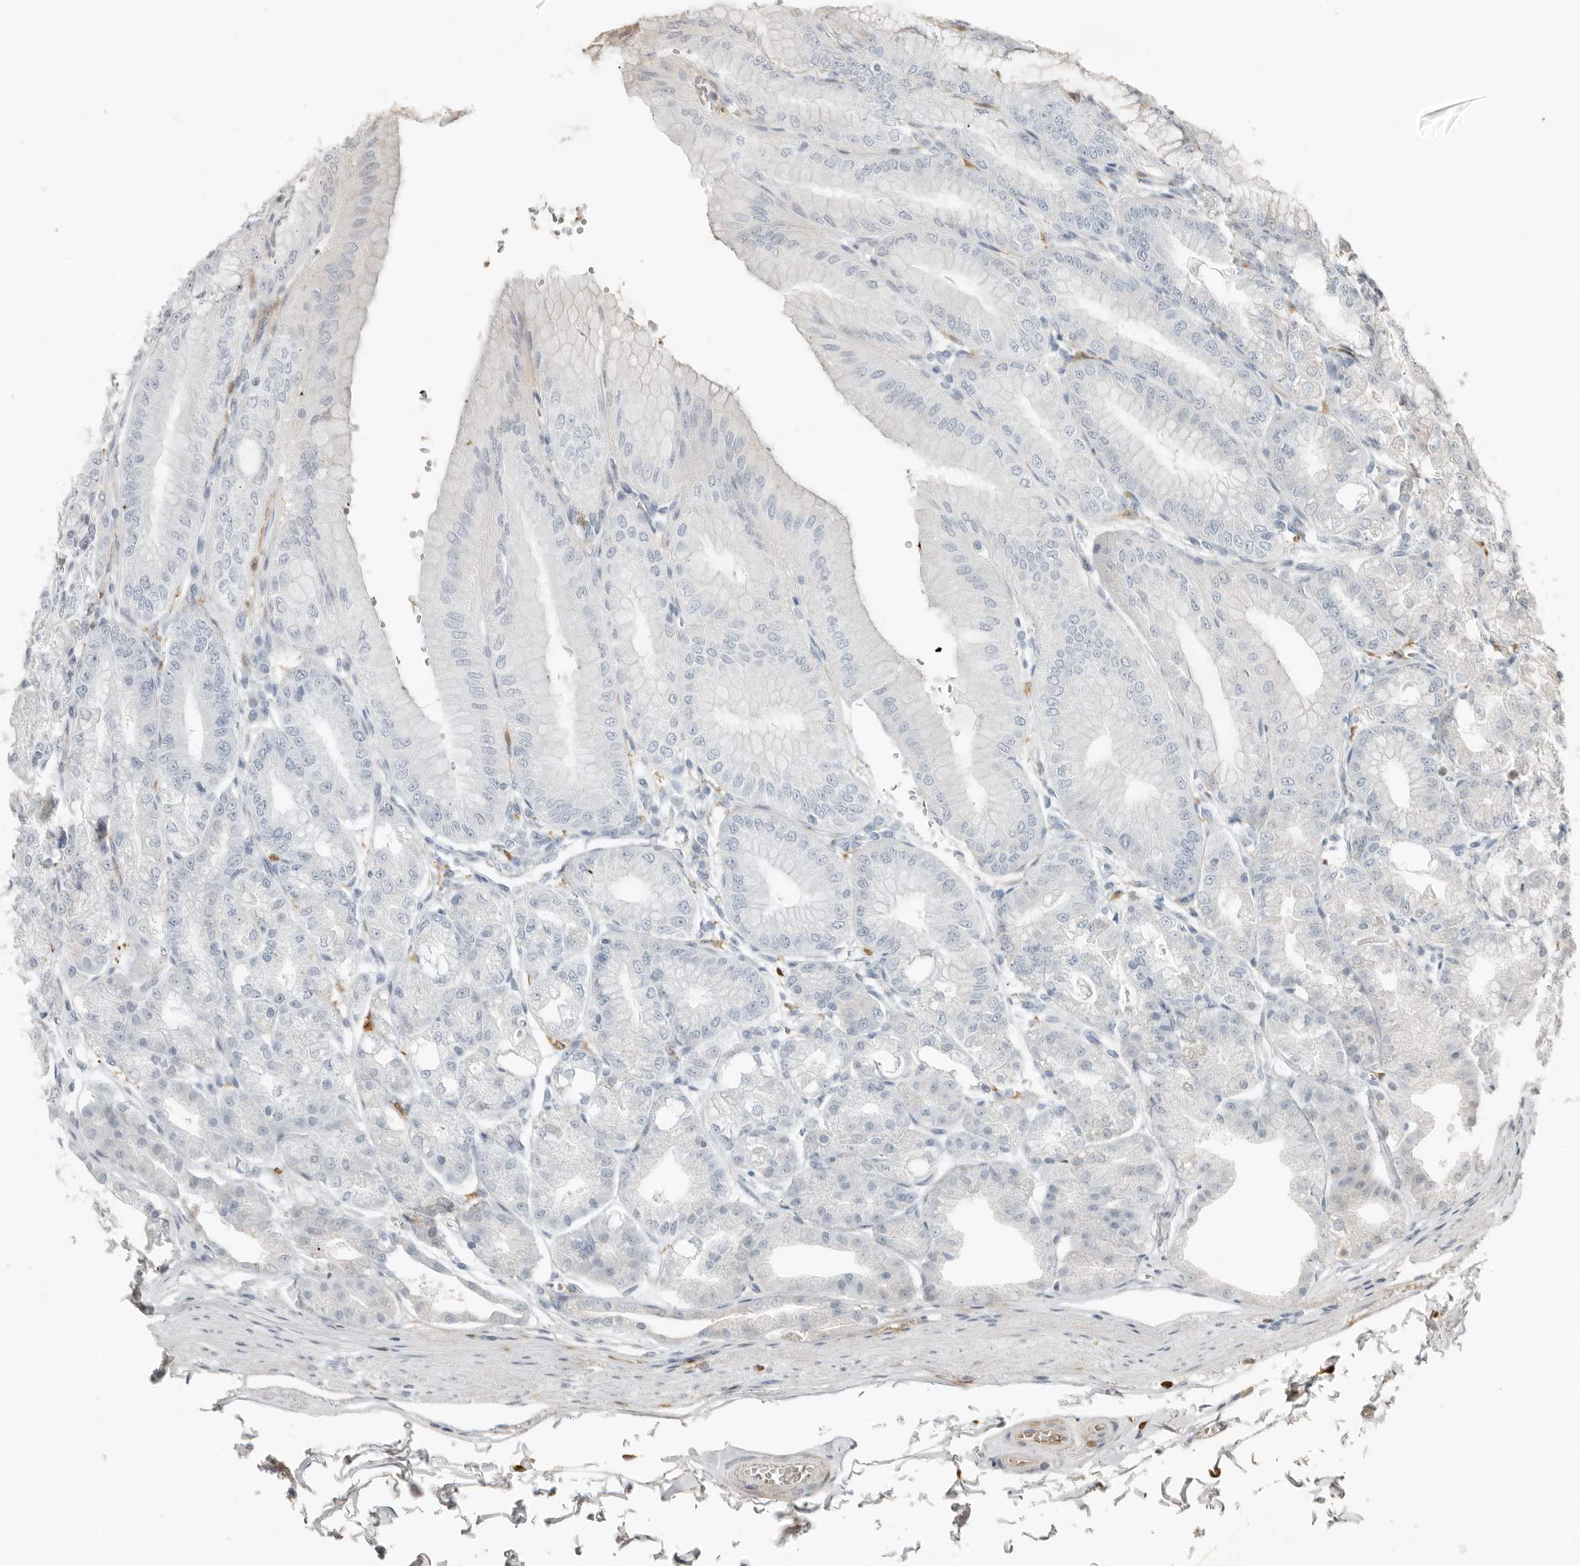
{"staining": {"intensity": "negative", "quantity": "none", "location": "none"}, "tissue": "stomach", "cell_type": "Glandular cells", "image_type": "normal", "snomed": [{"axis": "morphology", "description": "Normal tissue, NOS"}, {"axis": "topography", "description": "Stomach, lower"}], "caption": "Photomicrograph shows no protein staining in glandular cells of unremarkable stomach.", "gene": "KLHL38", "patient": {"sex": "male", "age": 71}}